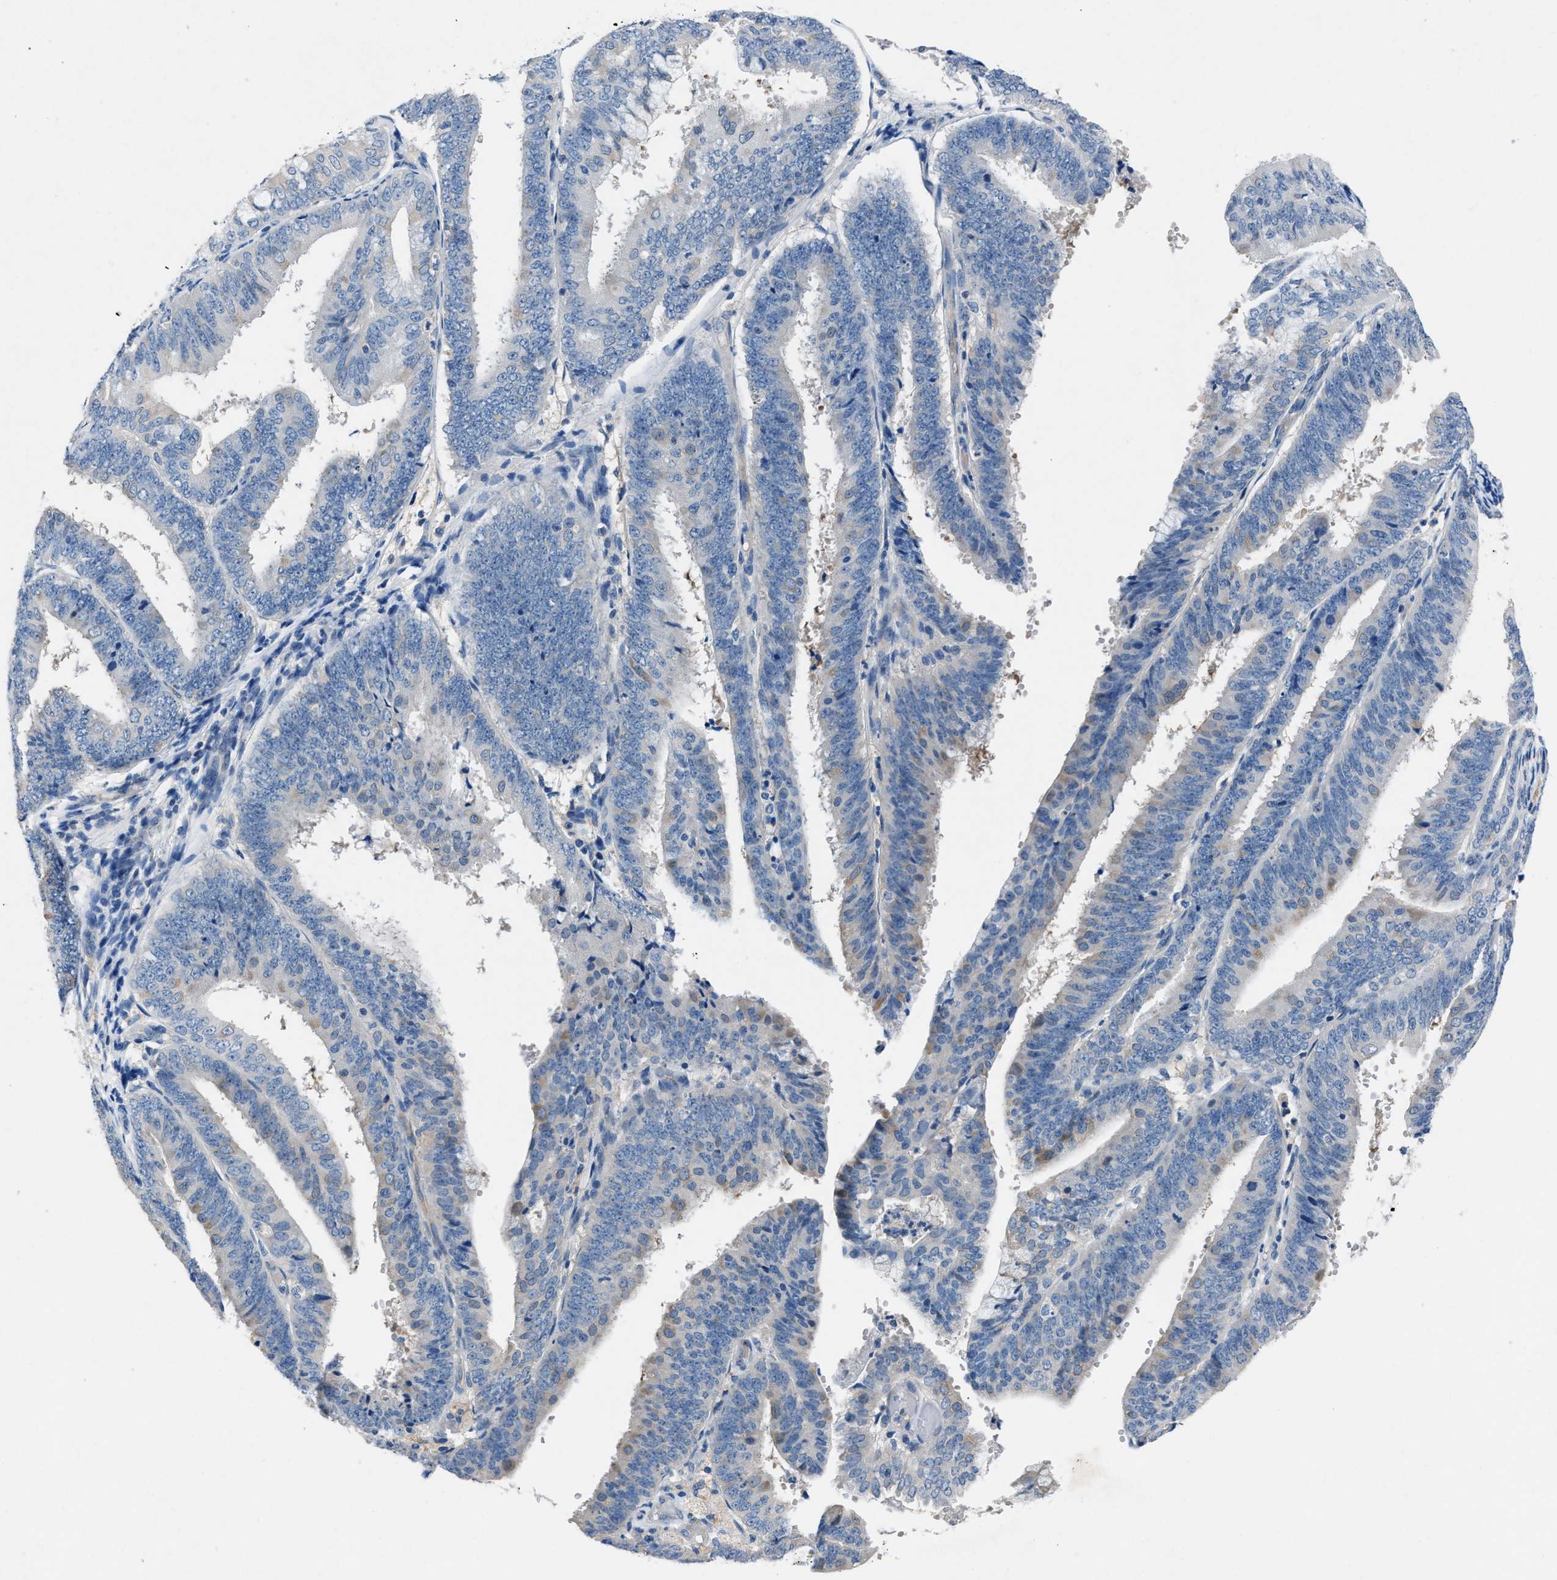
{"staining": {"intensity": "weak", "quantity": "<25%", "location": "cytoplasmic/membranous"}, "tissue": "endometrial cancer", "cell_type": "Tumor cells", "image_type": "cancer", "snomed": [{"axis": "morphology", "description": "Adenocarcinoma, NOS"}, {"axis": "topography", "description": "Endometrium"}], "caption": "DAB (3,3'-diaminobenzidine) immunohistochemical staining of human adenocarcinoma (endometrial) shows no significant expression in tumor cells.", "gene": "DNAAF5", "patient": {"sex": "female", "age": 63}}